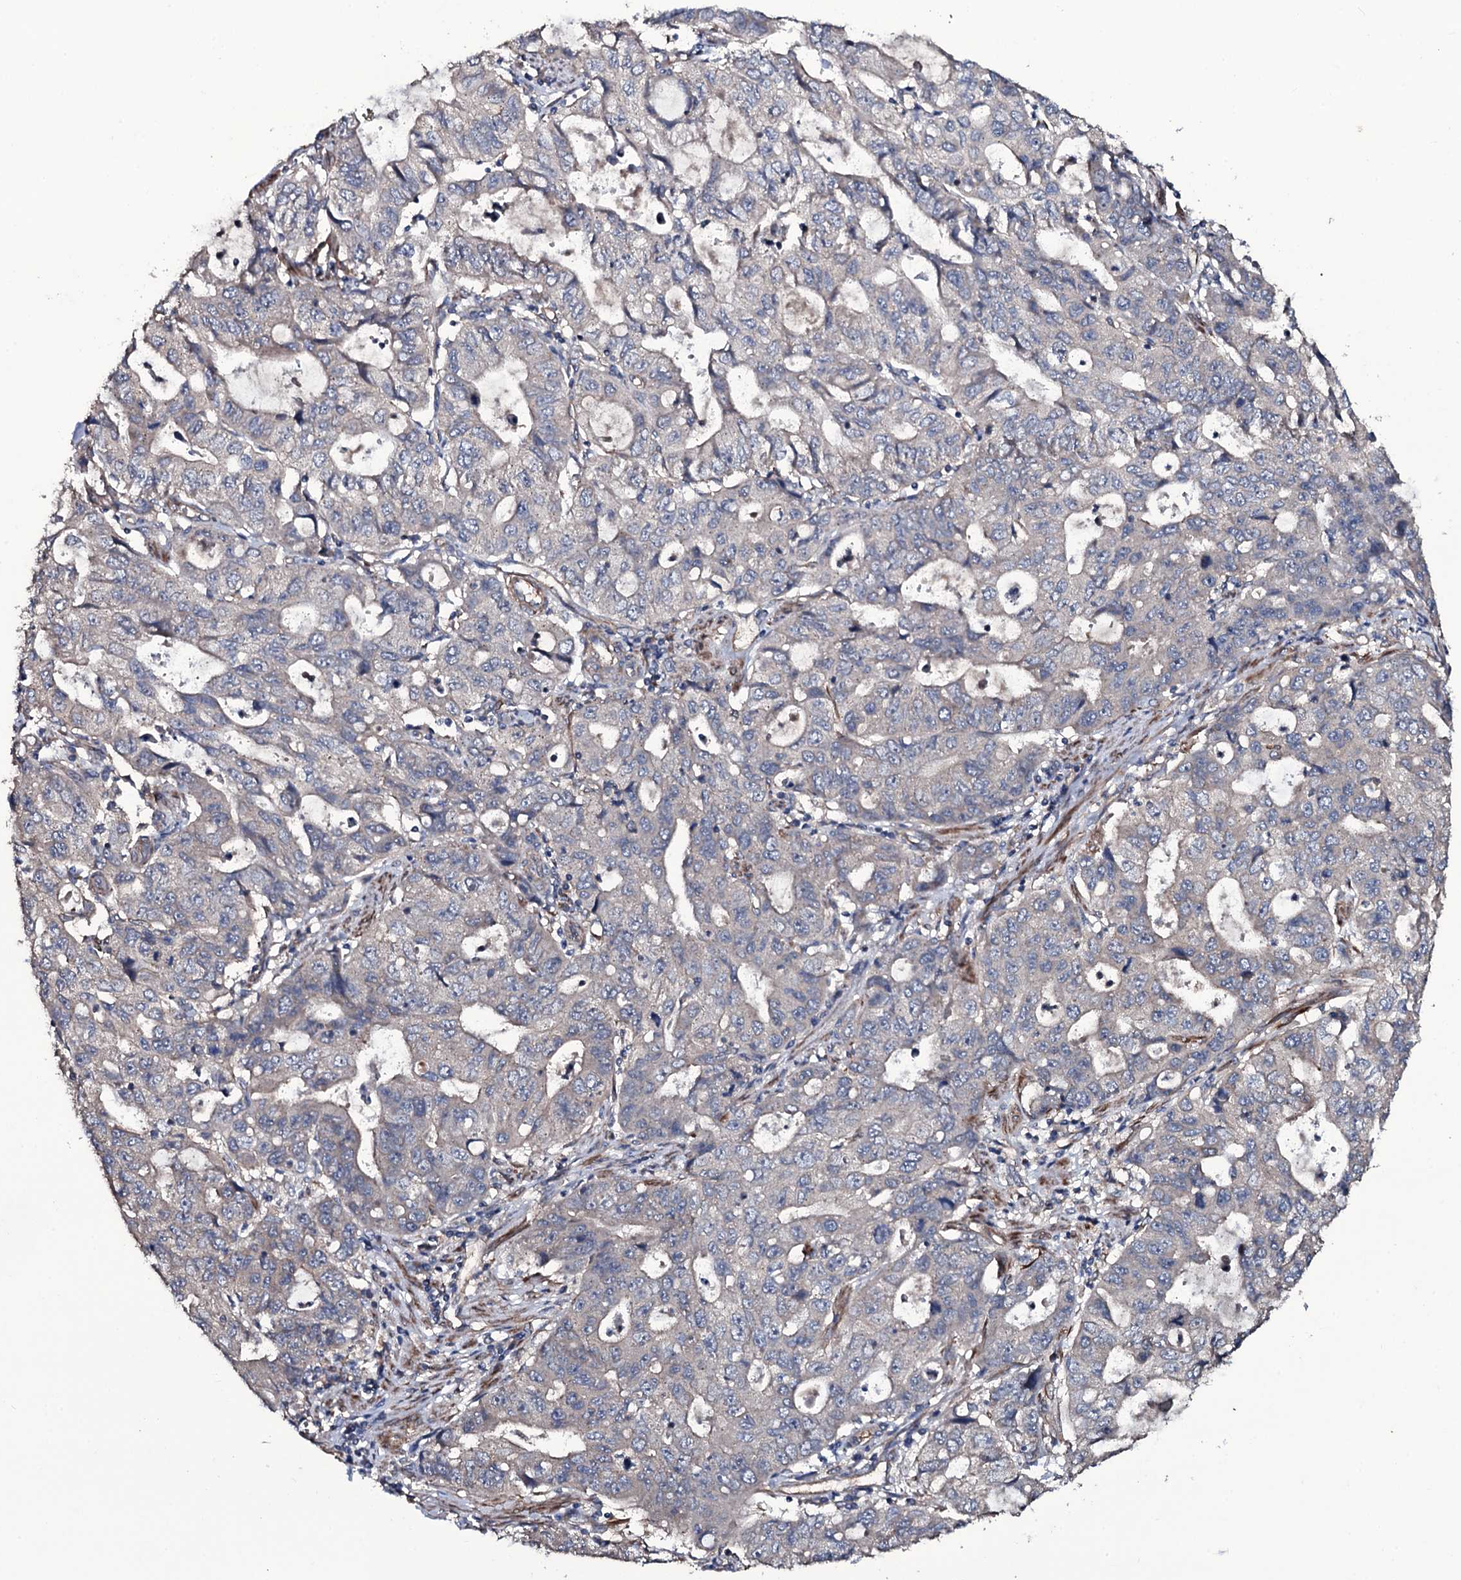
{"staining": {"intensity": "negative", "quantity": "none", "location": "none"}, "tissue": "stomach cancer", "cell_type": "Tumor cells", "image_type": "cancer", "snomed": [{"axis": "morphology", "description": "Adenocarcinoma, NOS"}, {"axis": "topography", "description": "Stomach, upper"}], "caption": "Human stomach adenocarcinoma stained for a protein using immunohistochemistry (IHC) reveals no staining in tumor cells.", "gene": "WIPF3", "patient": {"sex": "female", "age": 52}}